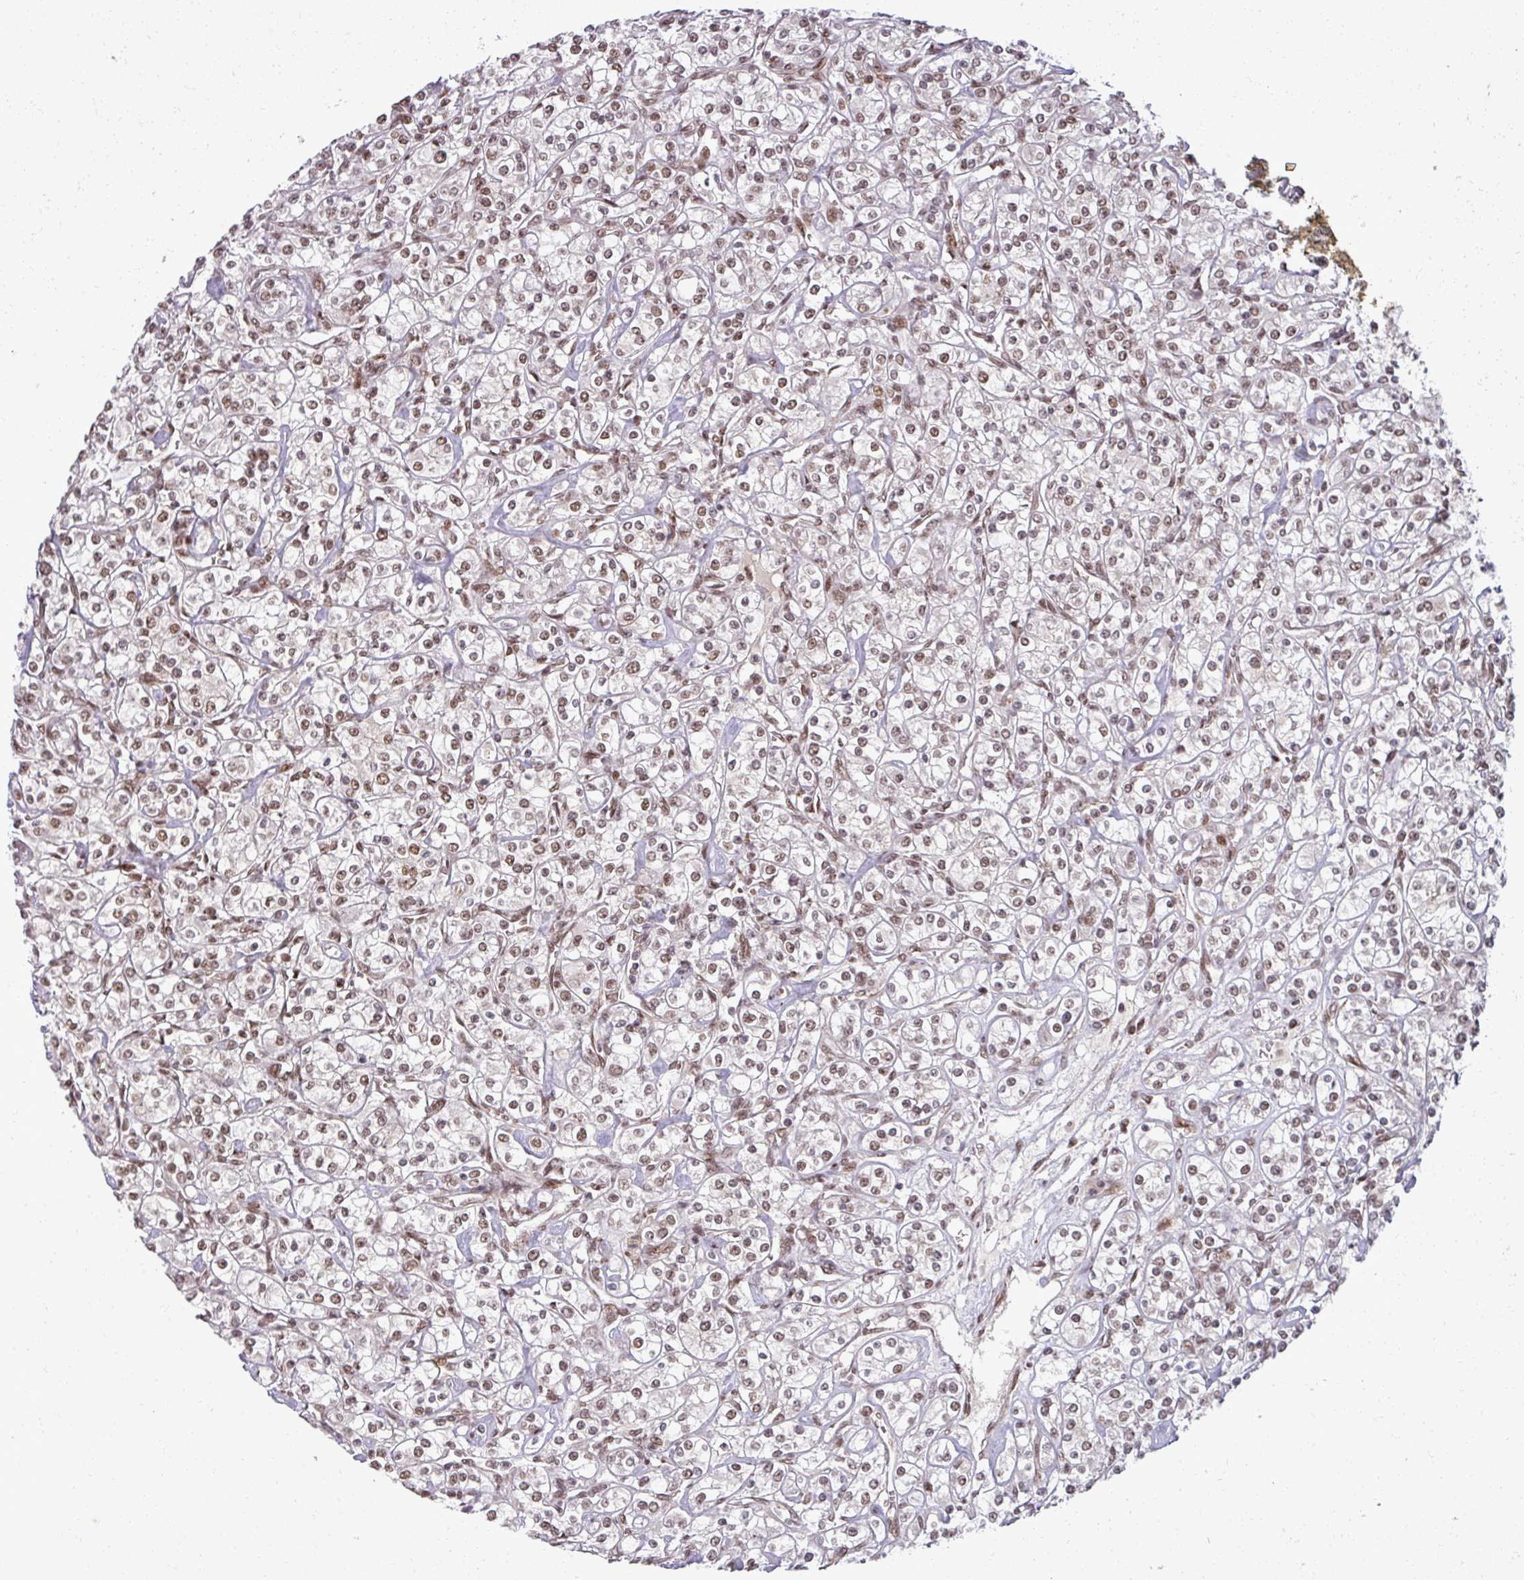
{"staining": {"intensity": "moderate", "quantity": ">75%", "location": "nuclear"}, "tissue": "renal cancer", "cell_type": "Tumor cells", "image_type": "cancer", "snomed": [{"axis": "morphology", "description": "Adenocarcinoma, NOS"}, {"axis": "topography", "description": "Kidney"}], "caption": "The image demonstrates immunohistochemical staining of renal cancer (adenocarcinoma). There is moderate nuclear staining is seen in approximately >75% of tumor cells. The protein of interest is stained brown, and the nuclei are stained in blue (DAB IHC with brightfield microscopy, high magnification).", "gene": "PTPN20", "patient": {"sex": "male", "age": 77}}